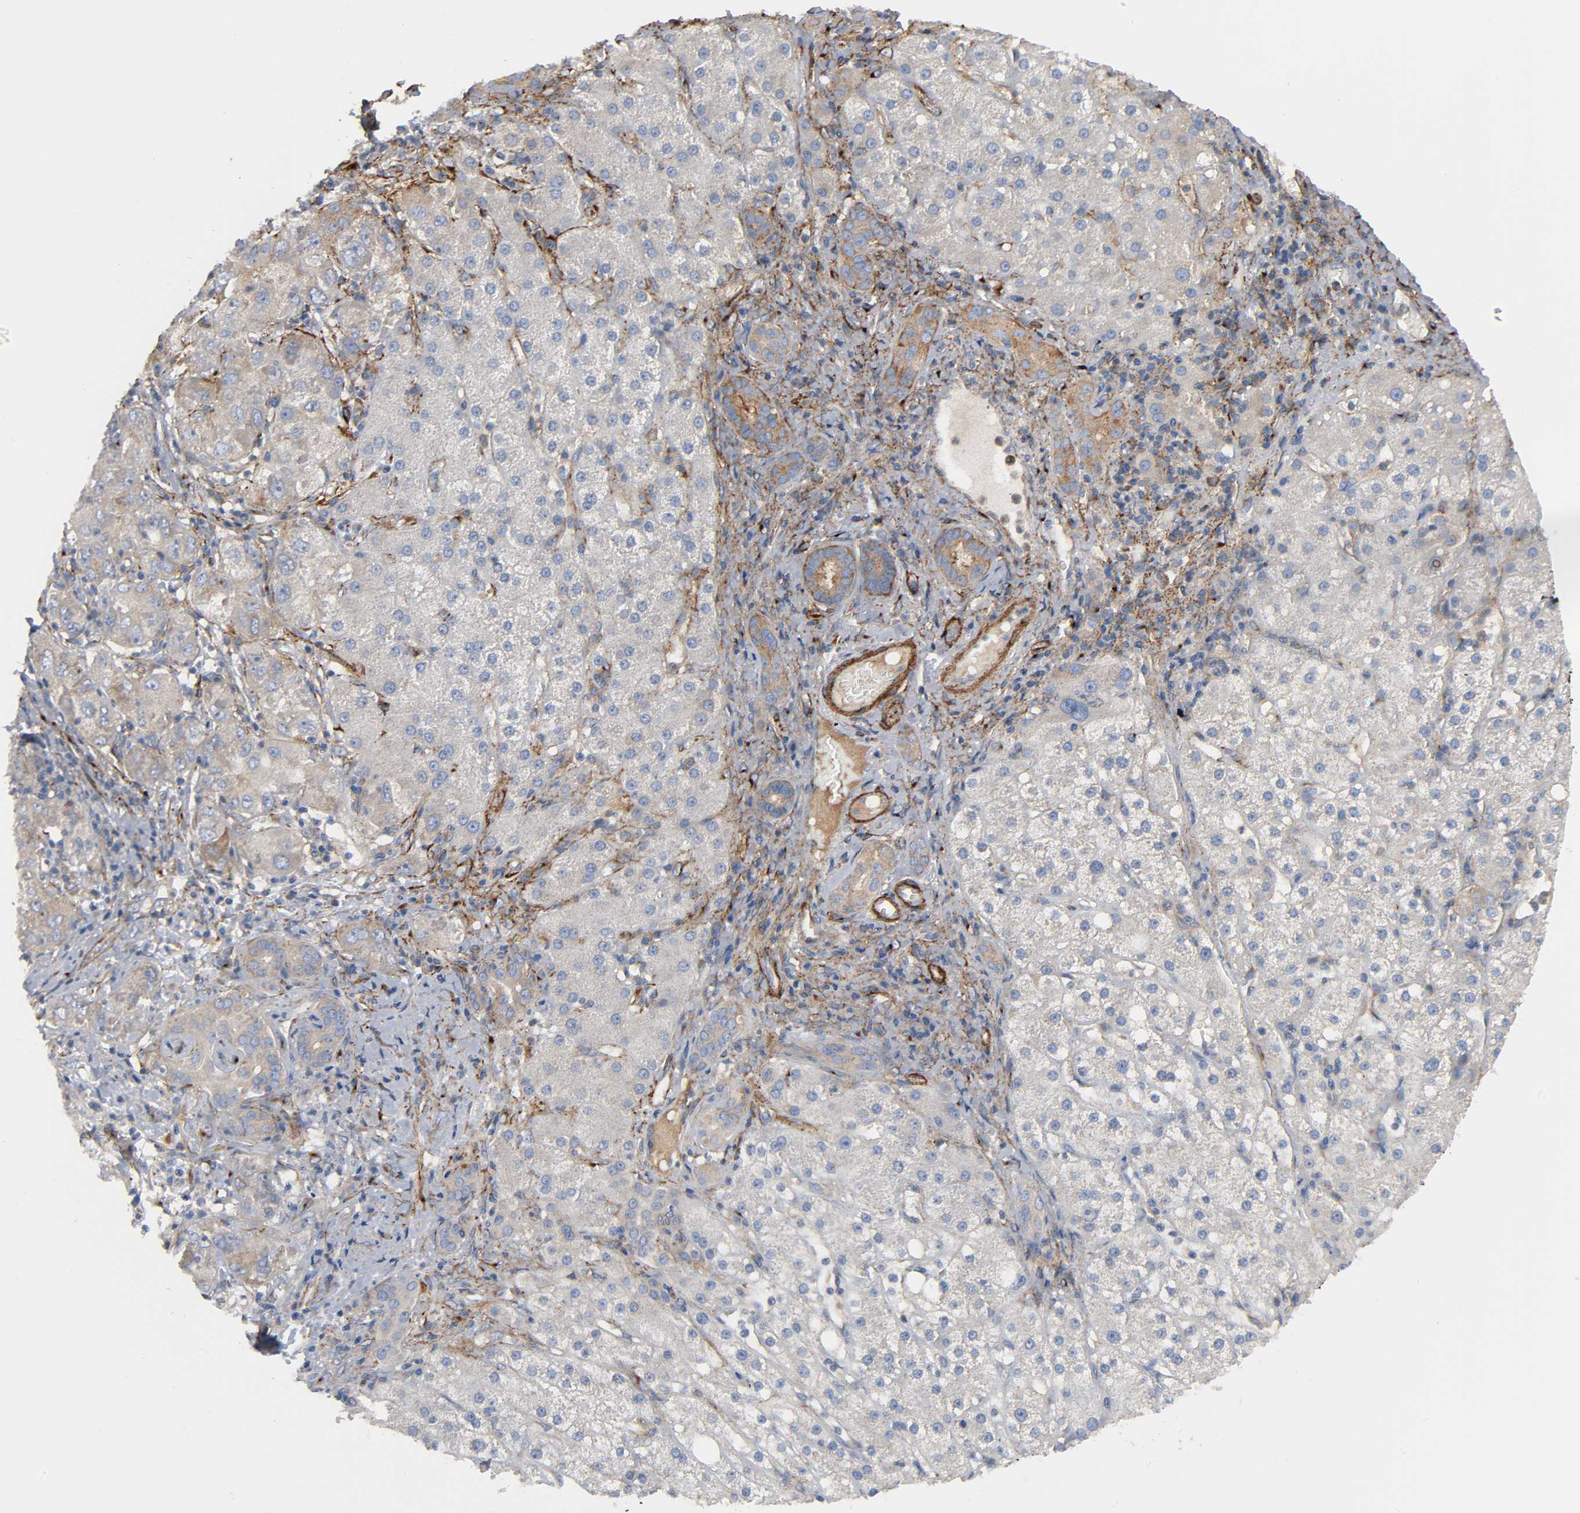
{"staining": {"intensity": "negative", "quantity": "none", "location": "none"}, "tissue": "liver cancer", "cell_type": "Tumor cells", "image_type": "cancer", "snomed": [{"axis": "morphology", "description": "Carcinoma, Hepatocellular, NOS"}, {"axis": "topography", "description": "Liver"}], "caption": "A photomicrograph of liver hepatocellular carcinoma stained for a protein reveals no brown staining in tumor cells. (DAB immunohistochemistry (IHC) with hematoxylin counter stain).", "gene": "ARHGAP1", "patient": {"sex": "male", "age": 80}}